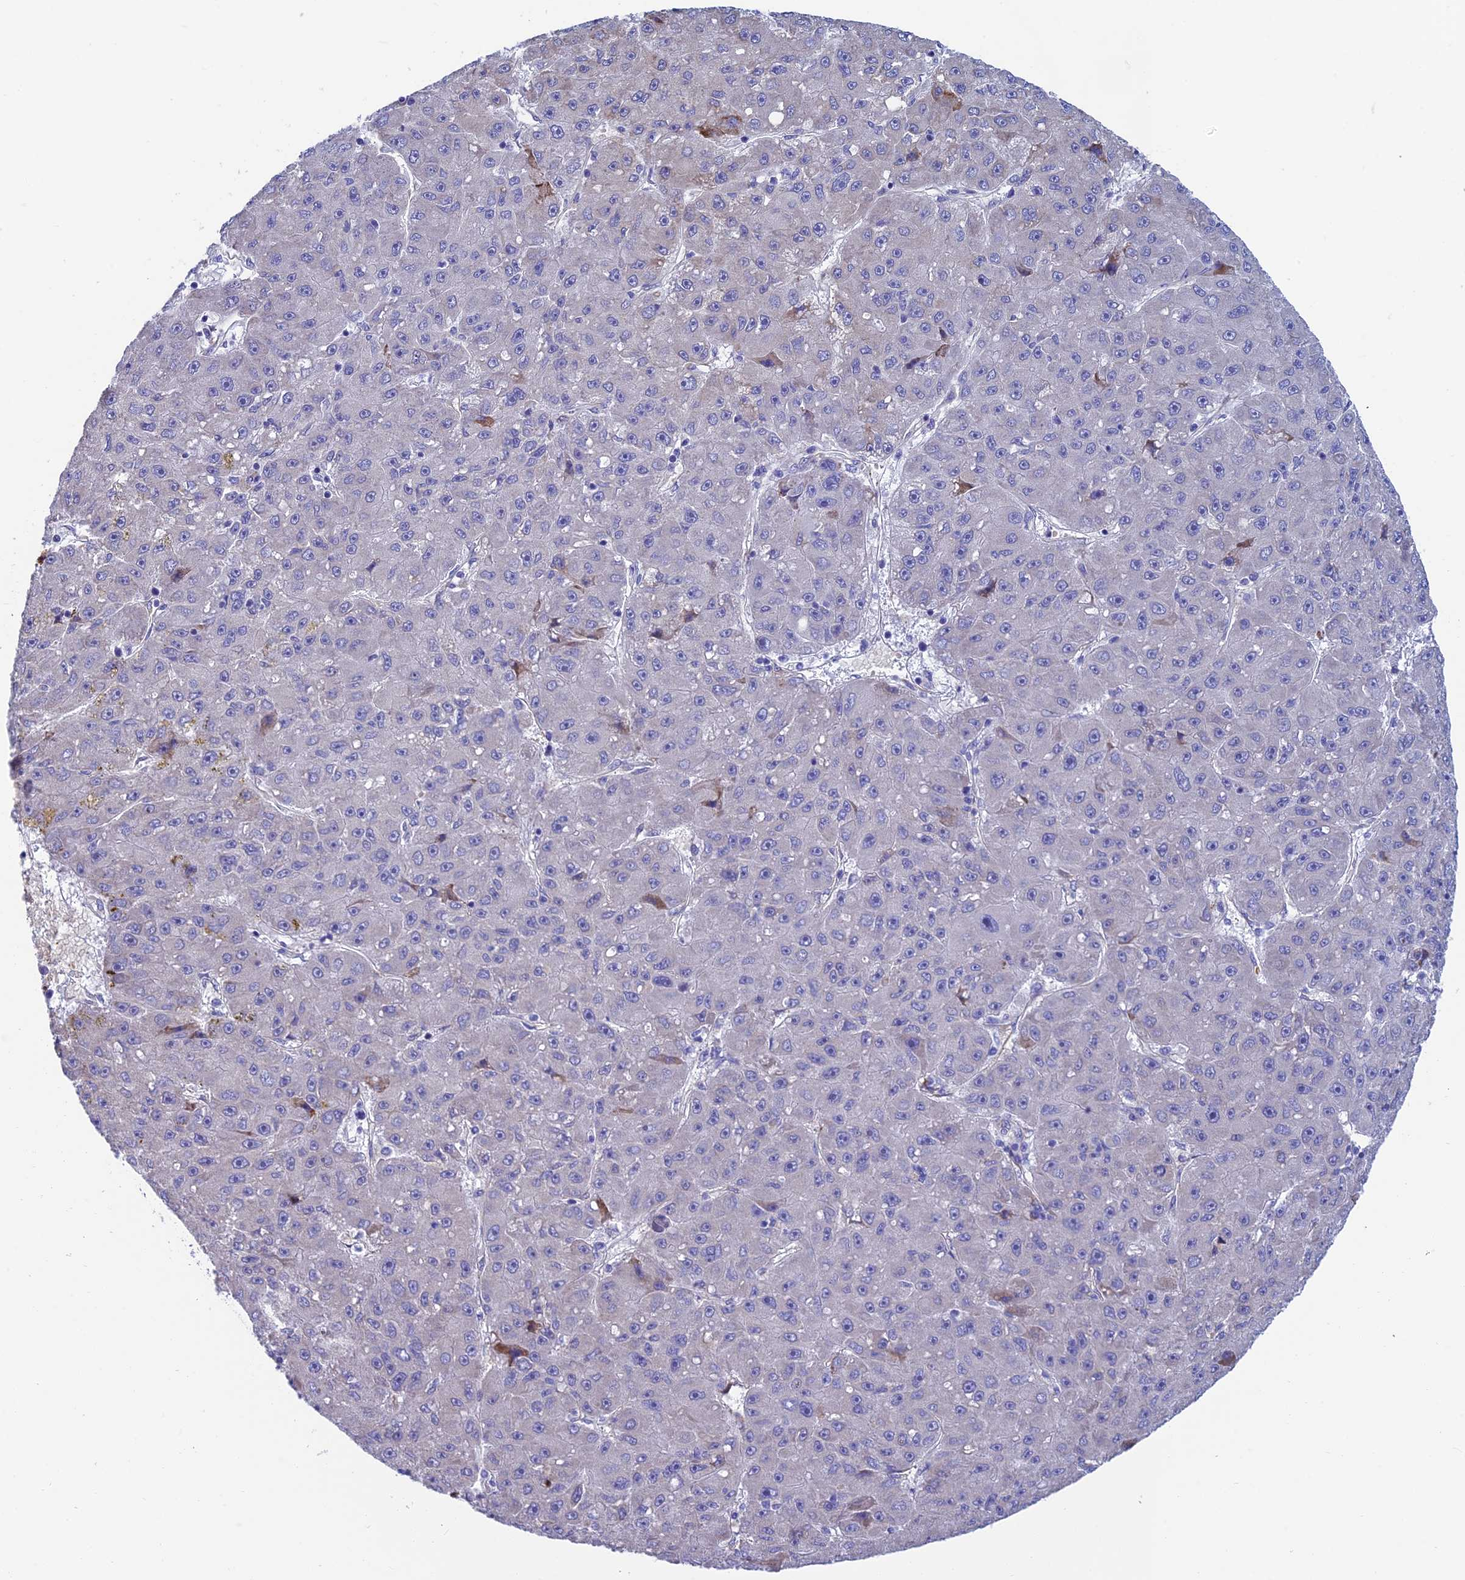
{"staining": {"intensity": "negative", "quantity": "none", "location": "none"}, "tissue": "liver cancer", "cell_type": "Tumor cells", "image_type": "cancer", "snomed": [{"axis": "morphology", "description": "Carcinoma, Hepatocellular, NOS"}, {"axis": "topography", "description": "Liver"}], "caption": "This histopathology image is of liver cancer (hepatocellular carcinoma) stained with immunohistochemistry (IHC) to label a protein in brown with the nuclei are counter-stained blue. There is no expression in tumor cells.", "gene": "MACIR", "patient": {"sex": "male", "age": 67}}